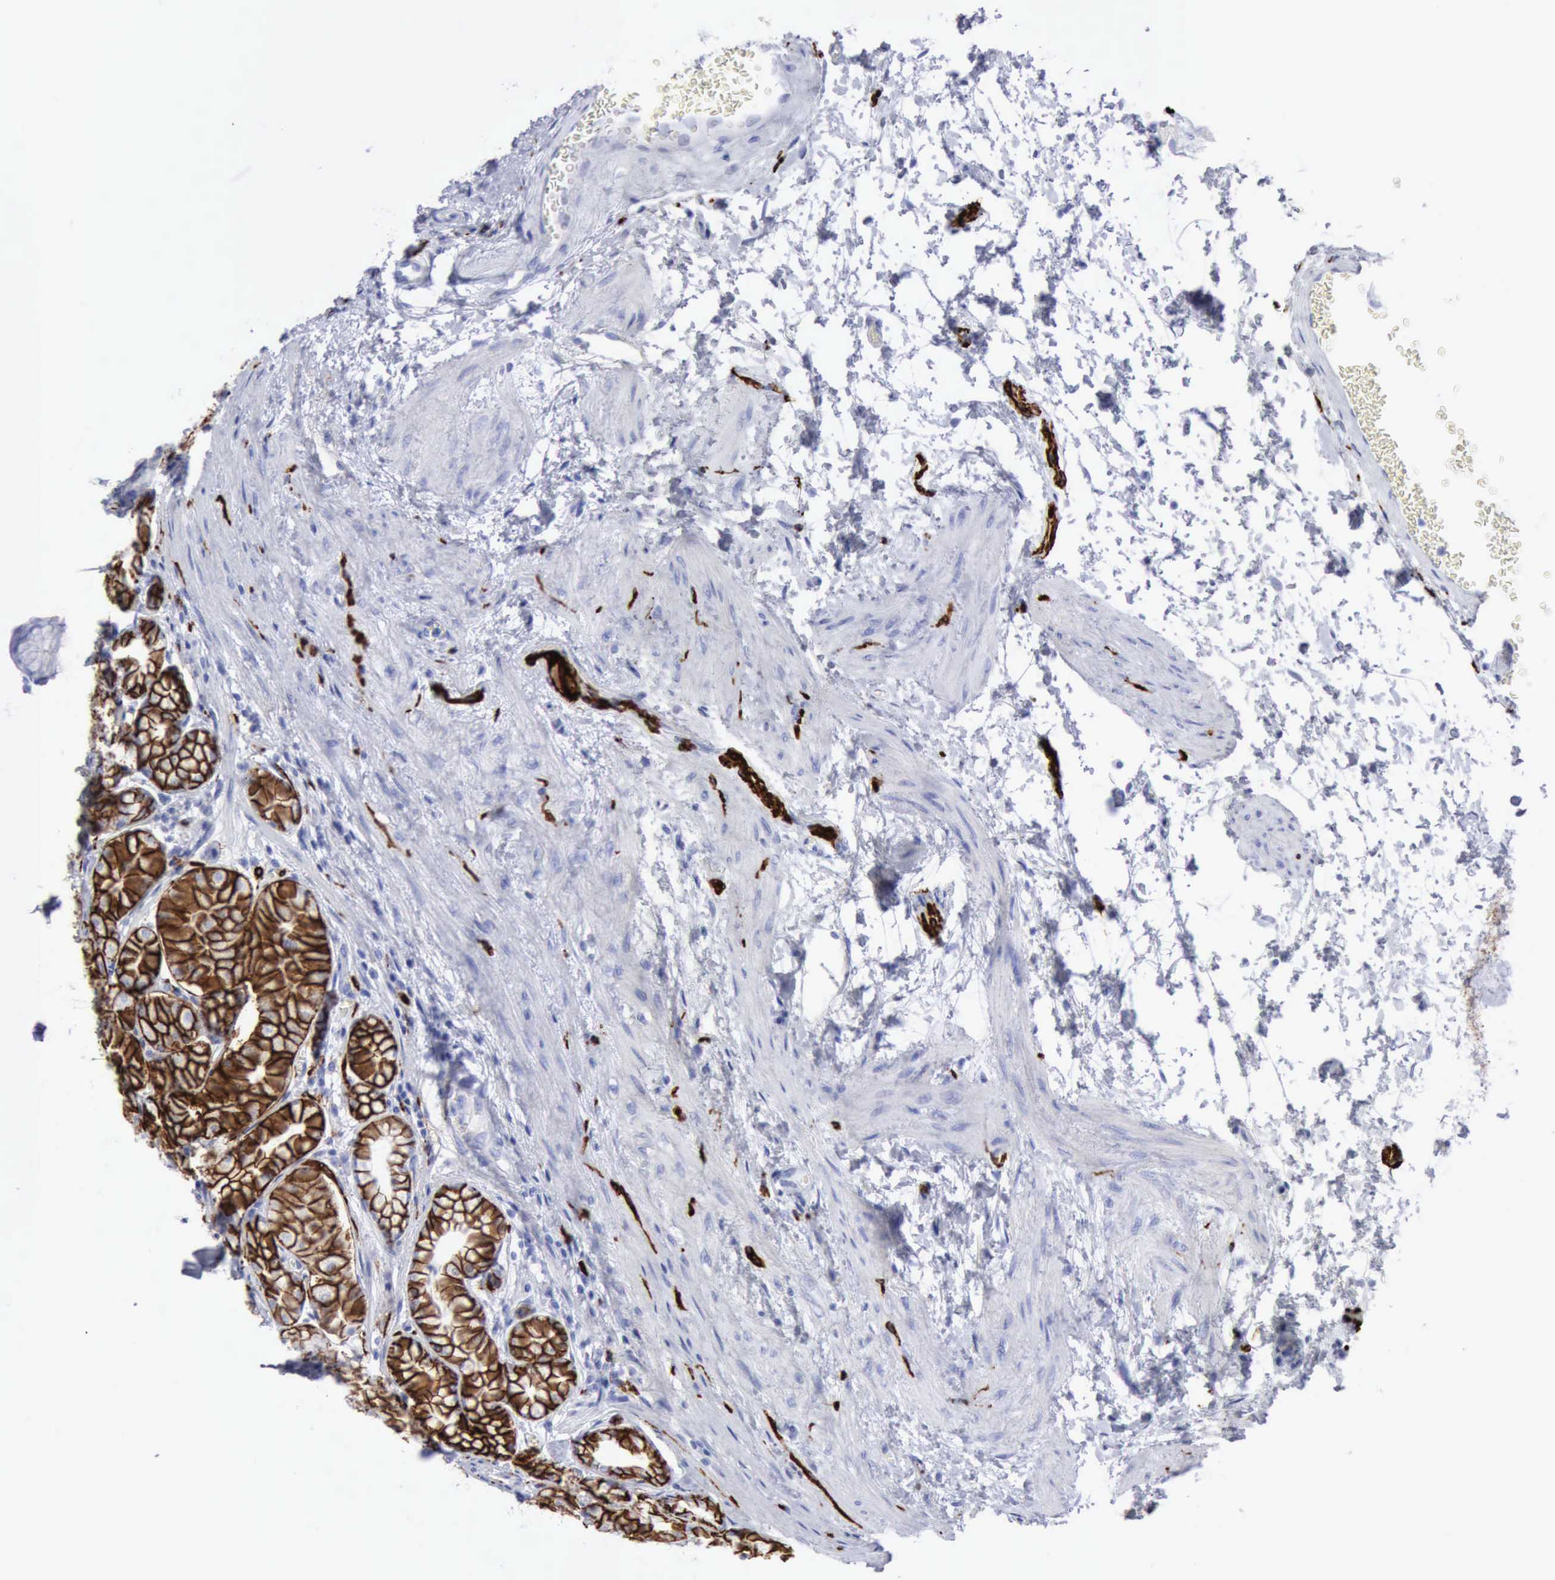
{"staining": {"intensity": "strong", "quantity": "<25%", "location": "cytoplasmic/membranous"}, "tissue": "stomach", "cell_type": "Glandular cells", "image_type": "normal", "snomed": [{"axis": "morphology", "description": "Normal tissue, NOS"}, {"axis": "topography", "description": "Stomach"}, {"axis": "topography", "description": "Stomach, lower"}], "caption": "Strong cytoplasmic/membranous protein expression is appreciated in about <25% of glandular cells in stomach. The protein is shown in brown color, while the nuclei are stained blue.", "gene": "NCAM1", "patient": {"sex": "male", "age": 76}}